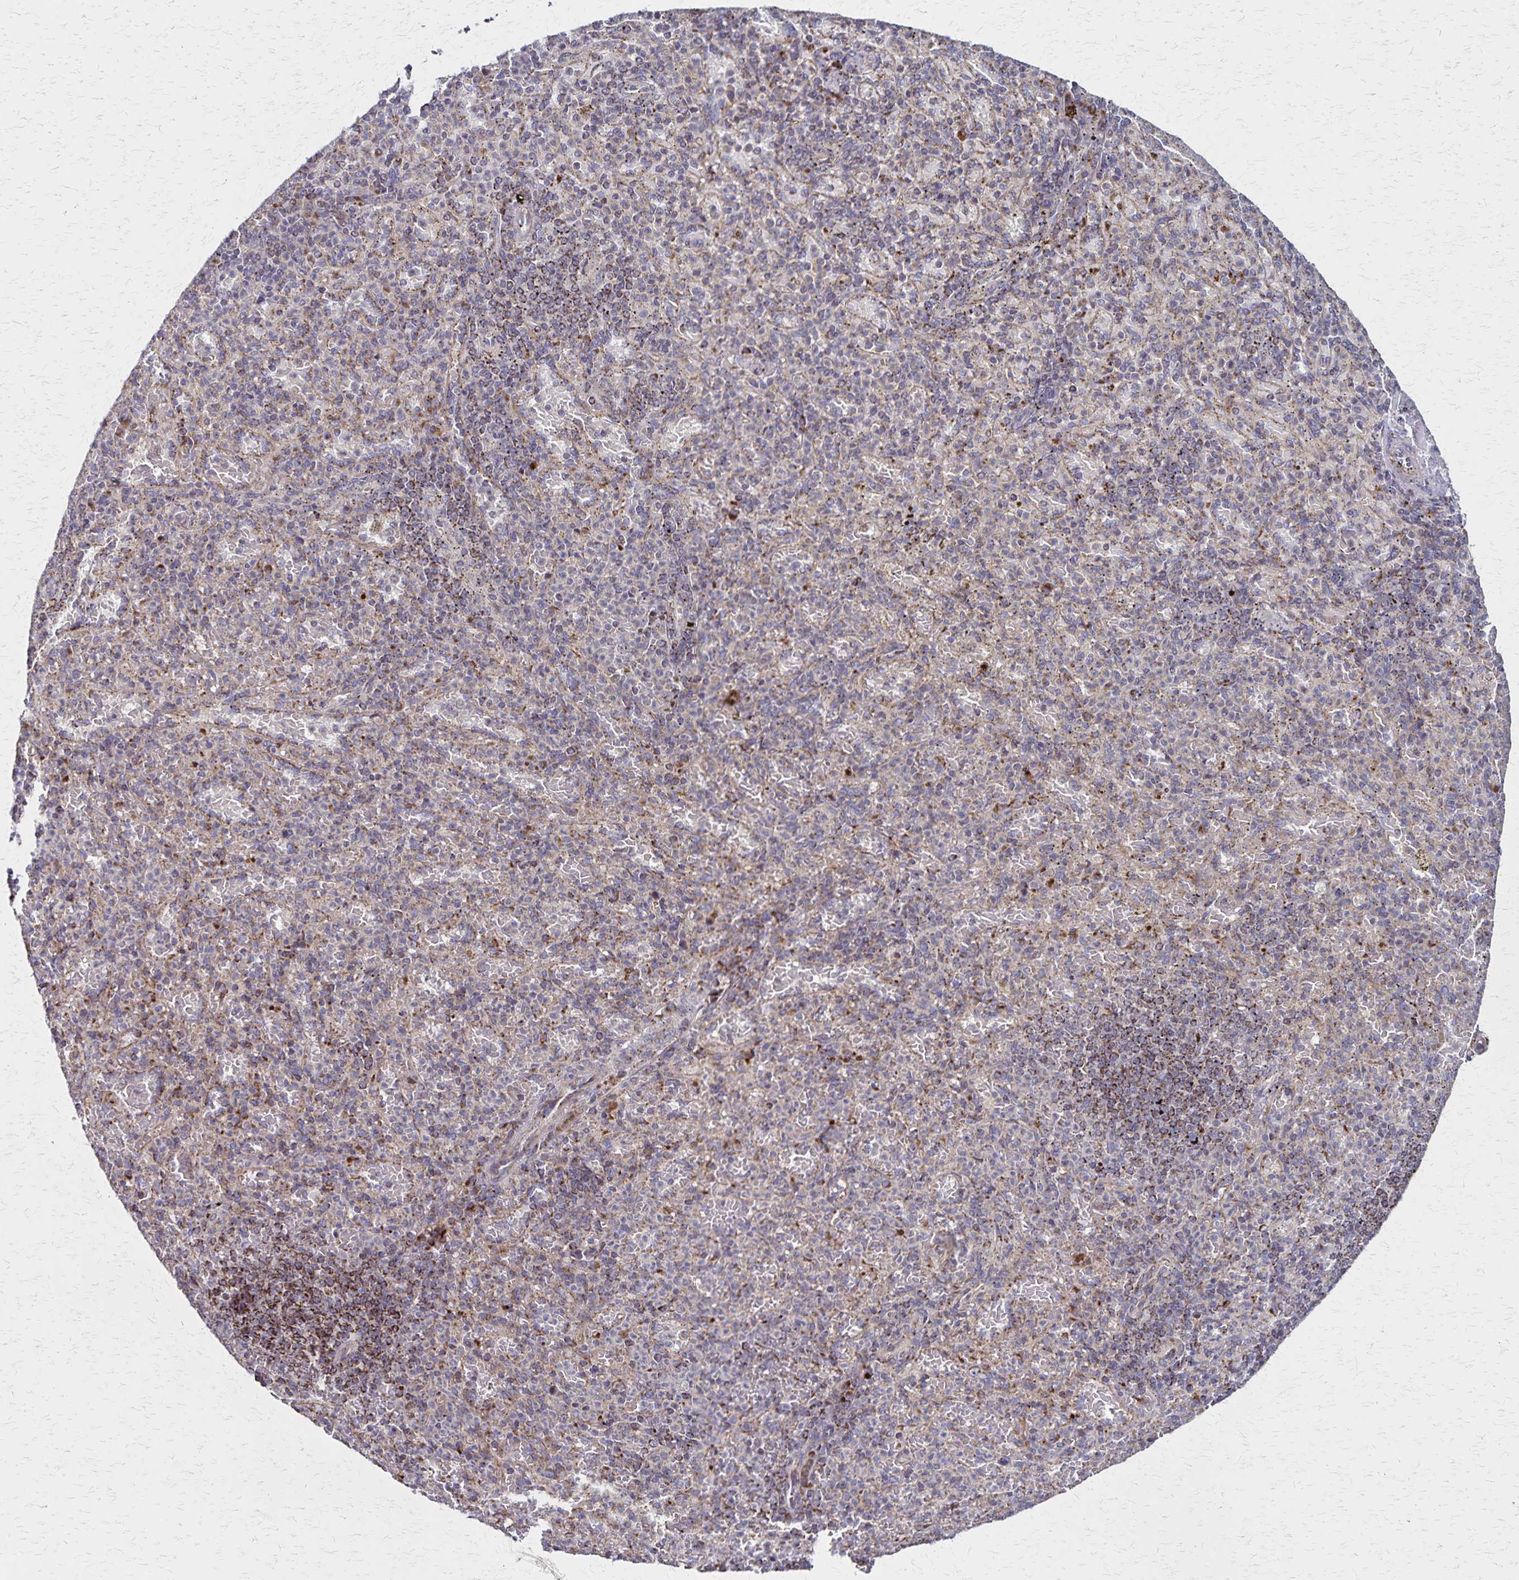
{"staining": {"intensity": "moderate", "quantity": "<25%", "location": "cytoplasmic/membranous"}, "tissue": "spleen", "cell_type": "Cells in red pulp", "image_type": "normal", "snomed": [{"axis": "morphology", "description": "Normal tissue, NOS"}, {"axis": "topography", "description": "Spleen"}], "caption": "DAB (3,3'-diaminobenzidine) immunohistochemical staining of unremarkable spleen displays moderate cytoplasmic/membranous protein staining in approximately <25% of cells in red pulp. (DAB (3,3'-diaminobenzidine) IHC, brown staining for protein, blue staining for nuclei).", "gene": "NFS1", "patient": {"sex": "female", "age": 74}}